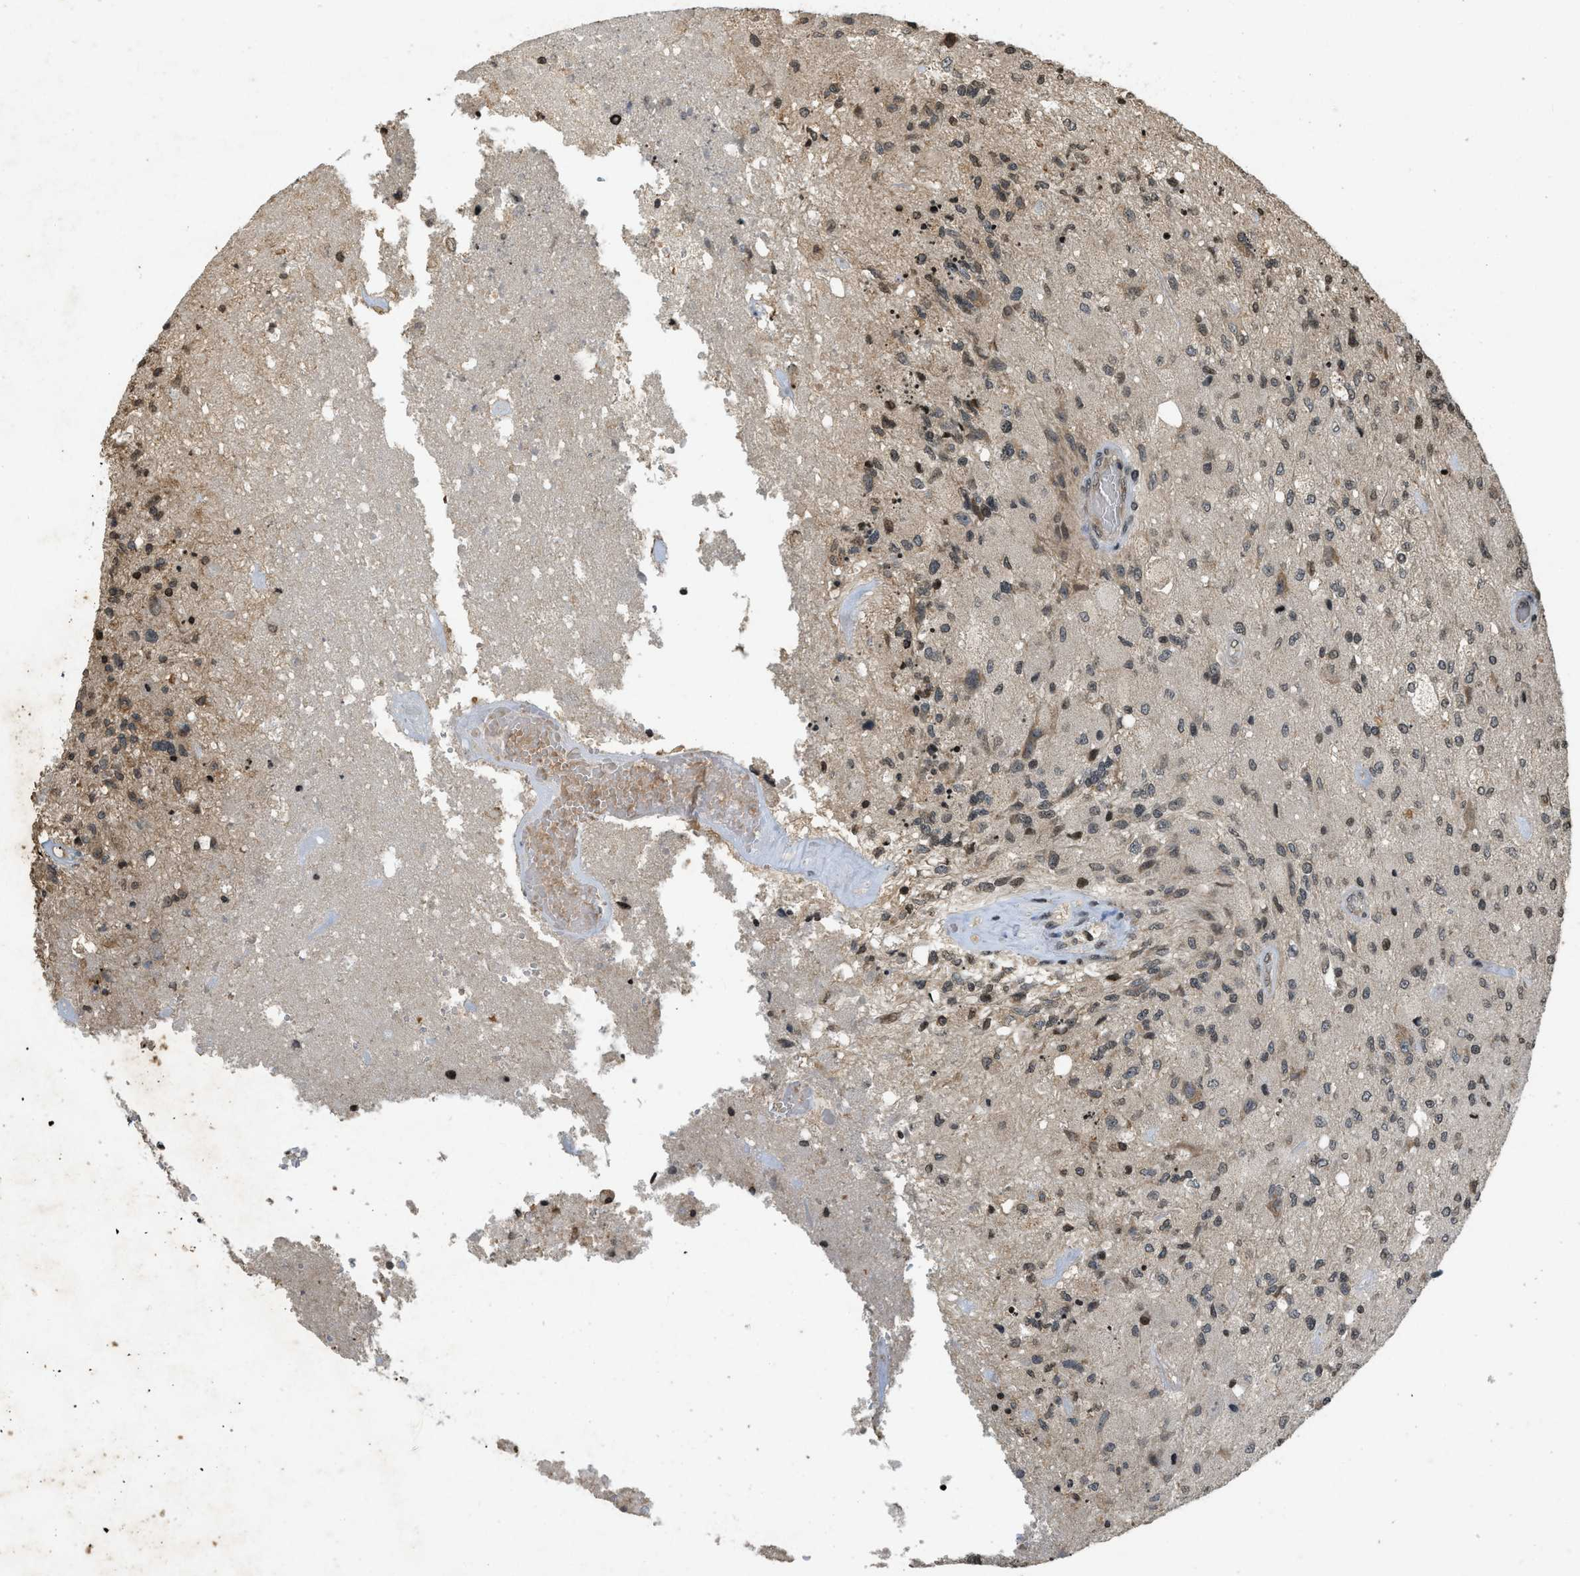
{"staining": {"intensity": "moderate", "quantity": ">75%", "location": "nuclear"}, "tissue": "glioma", "cell_type": "Tumor cells", "image_type": "cancer", "snomed": [{"axis": "morphology", "description": "Normal tissue, NOS"}, {"axis": "morphology", "description": "Glioma, malignant, High grade"}, {"axis": "topography", "description": "Cerebral cortex"}], "caption": "Immunohistochemical staining of glioma demonstrates medium levels of moderate nuclear protein positivity in approximately >75% of tumor cells. The protein of interest is shown in brown color, while the nuclei are stained blue.", "gene": "SIAH1", "patient": {"sex": "male", "age": 77}}